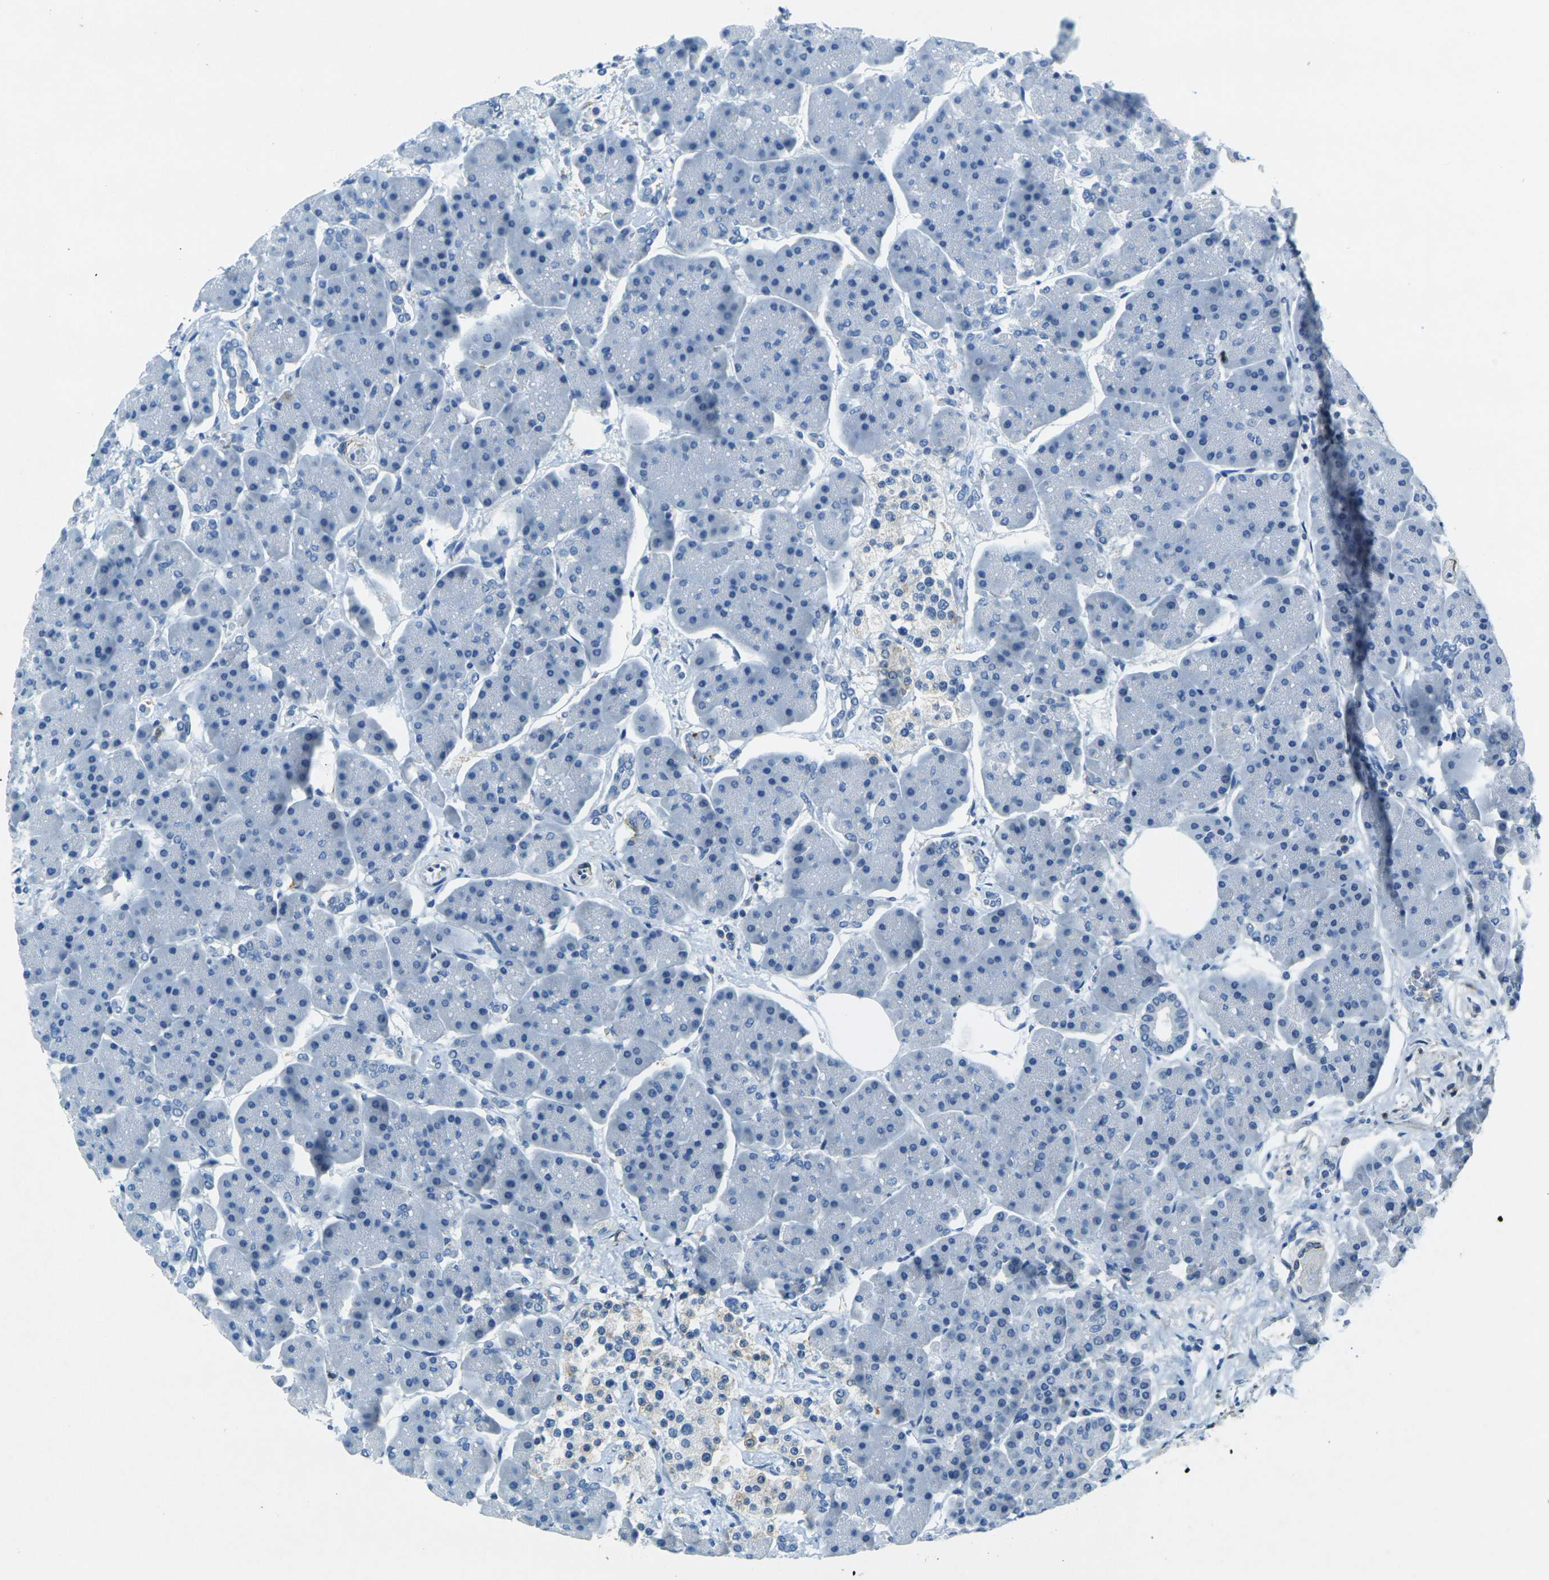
{"staining": {"intensity": "negative", "quantity": "none", "location": "none"}, "tissue": "pancreas", "cell_type": "Exocrine glandular cells", "image_type": "normal", "snomed": [{"axis": "morphology", "description": "Normal tissue, NOS"}, {"axis": "topography", "description": "Pancreas"}], "caption": "Protein analysis of normal pancreas demonstrates no significant expression in exocrine glandular cells. (Brightfield microscopy of DAB (3,3'-diaminobenzidine) immunohistochemistry at high magnification).", "gene": "SORT1", "patient": {"sex": "female", "age": 70}}